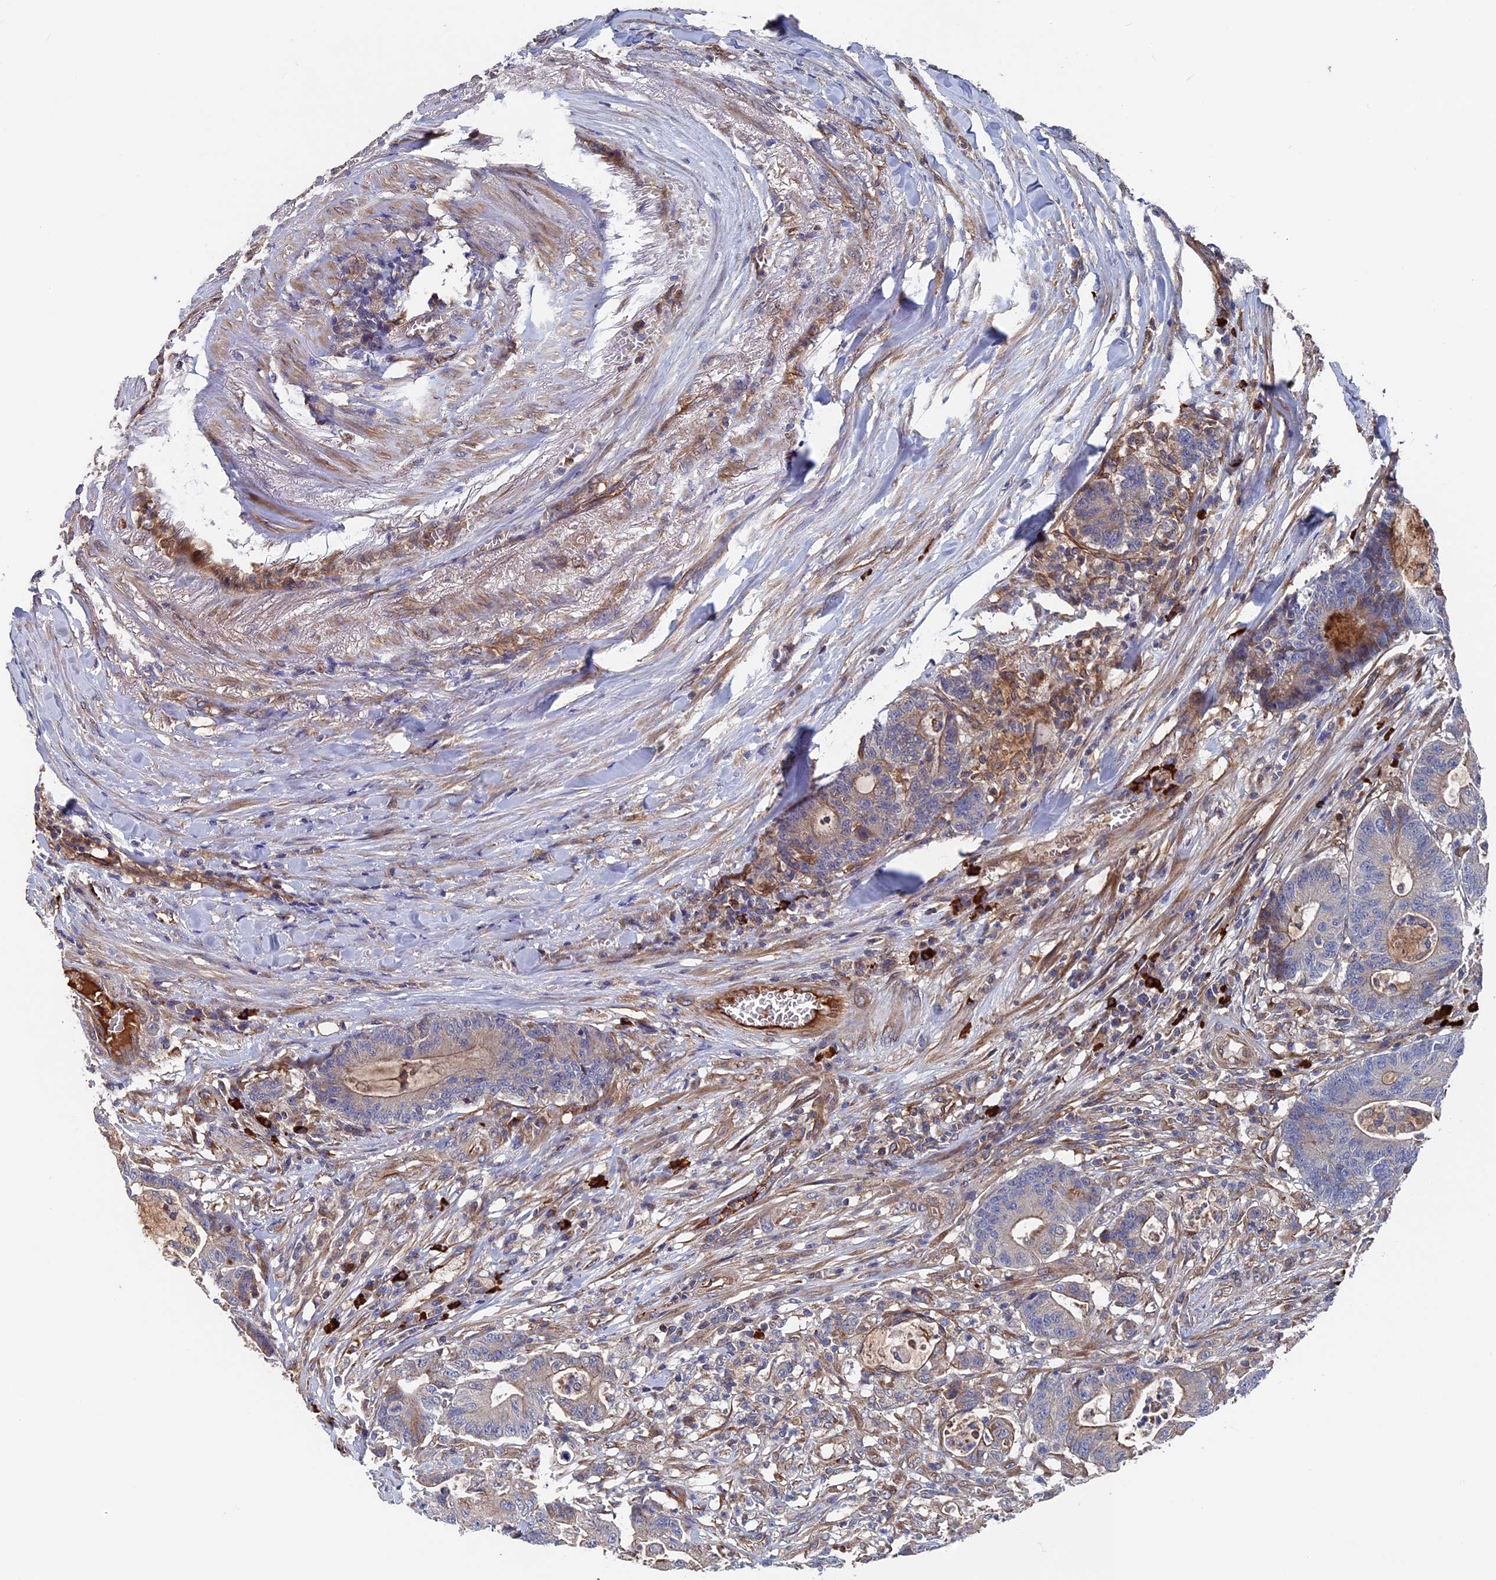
{"staining": {"intensity": "weak", "quantity": "<25%", "location": "cytoplasmic/membranous"}, "tissue": "colorectal cancer", "cell_type": "Tumor cells", "image_type": "cancer", "snomed": [{"axis": "morphology", "description": "Adenocarcinoma, NOS"}, {"axis": "topography", "description": "Colon"}], "caption": "Tumor cells show no significant protein expression in colorectal cancer (adenocarcinoma). The staining is performed using DAB (3,3'-diaminobenzidine) brown chromogen with nuclei counter-stained in using hematoxylin.", "gene": "RPUSD1", "patient": {"sex": "female", "age": 84}}